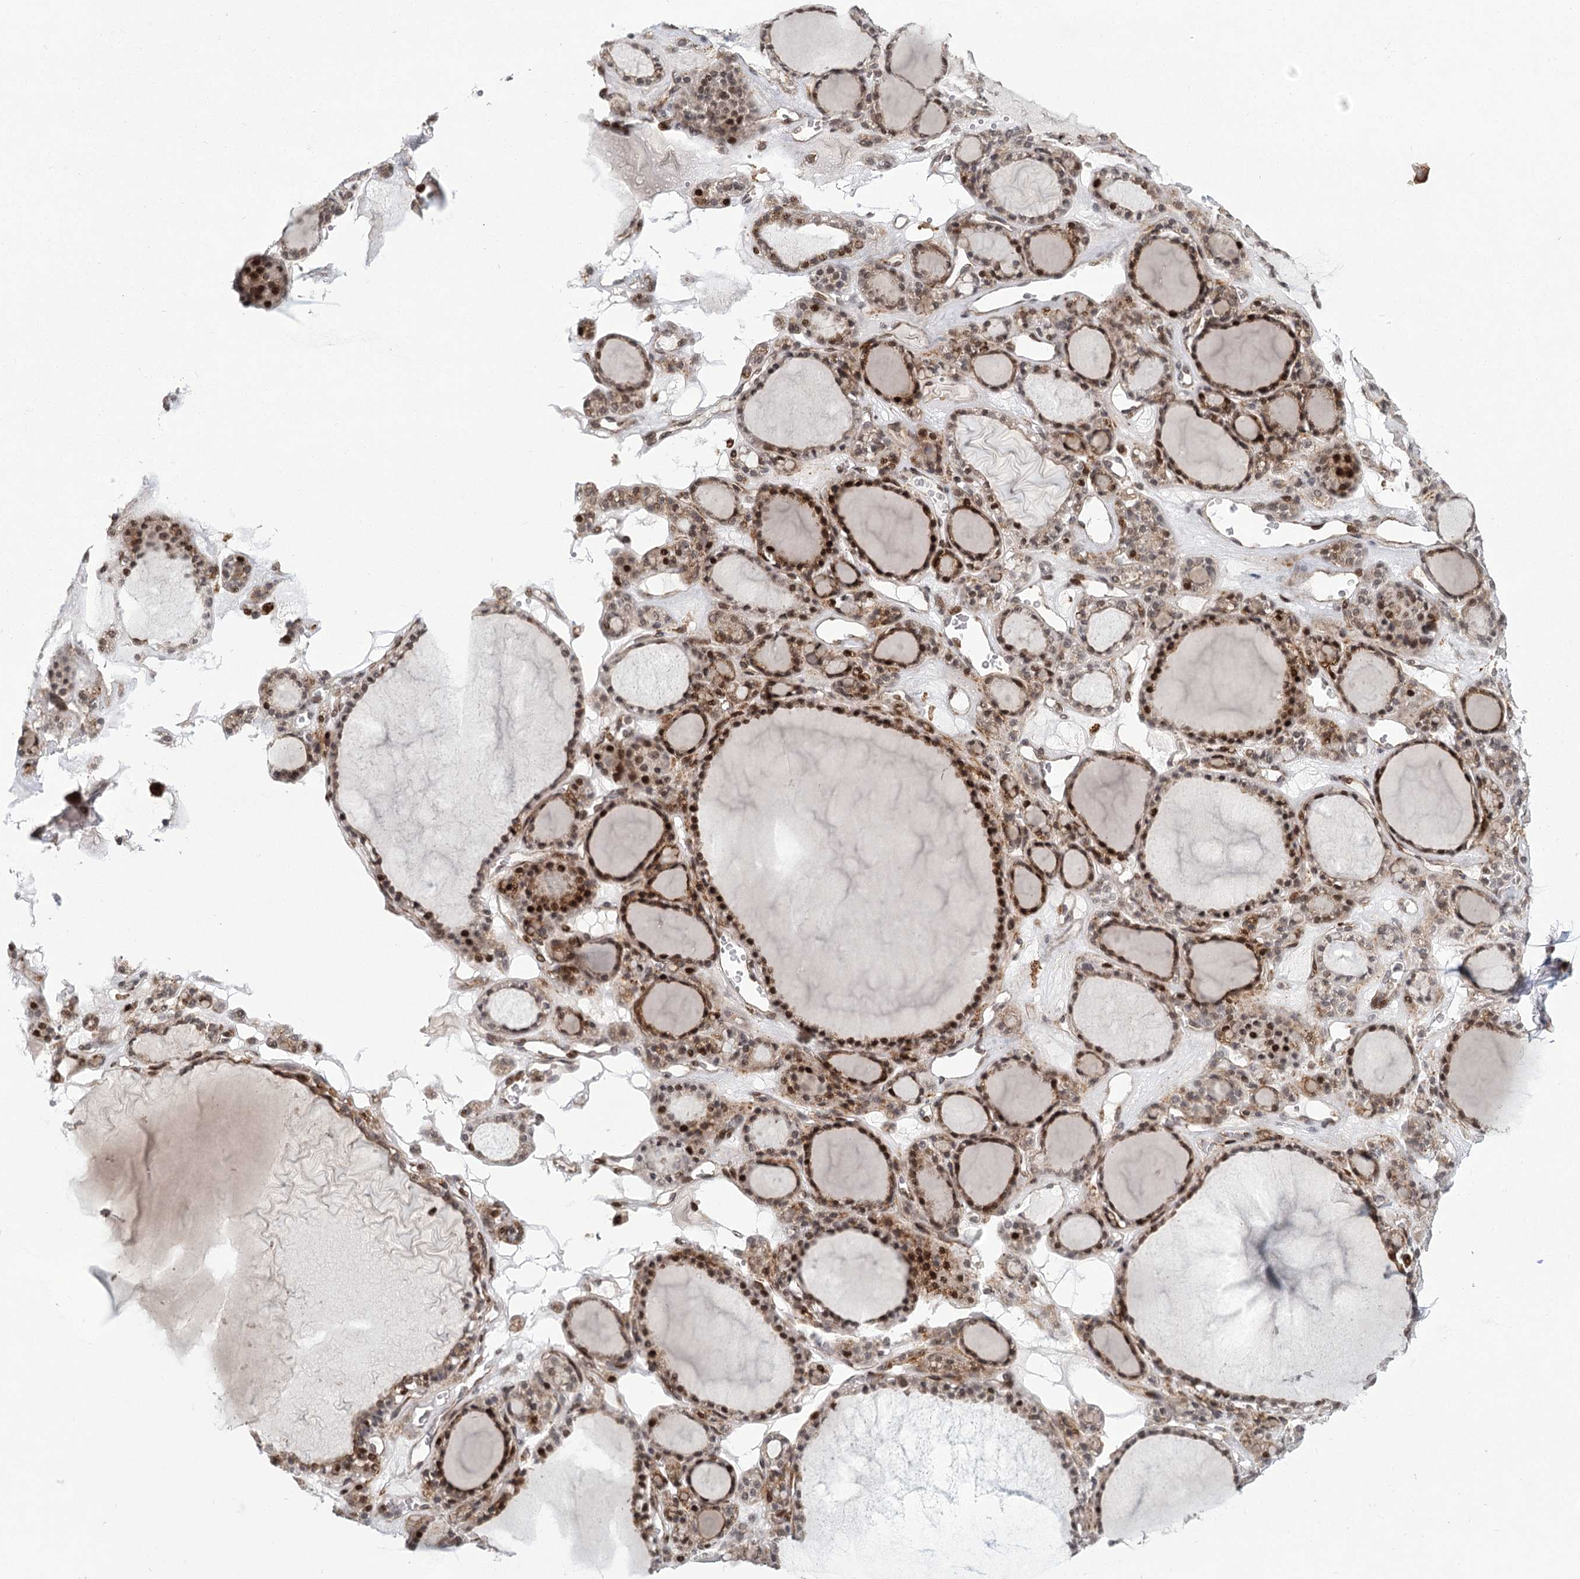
{"staining": {"intensity": "moderate", "quantity": ">75%", "location": "nuclear"}, "tissue": "thyroid gland", "cell_type": "Glandular cells", "image_type": "normal", "snomed": [{"axis": "morphology", "description": "Normal tissue, NOS"}, {"axis": "topography", "description": "Thyroid gland"}], "caption": "Brown immunohistochemical staining in unremarkable human thyroid gland exhibits moderate nuclear expression in about >75% of glandular cells. The protein of interest is shown in brown color, while the nuclei are stained blue.", "gene": "PARM1", "patient": {"sex": "female", "age": 28}}